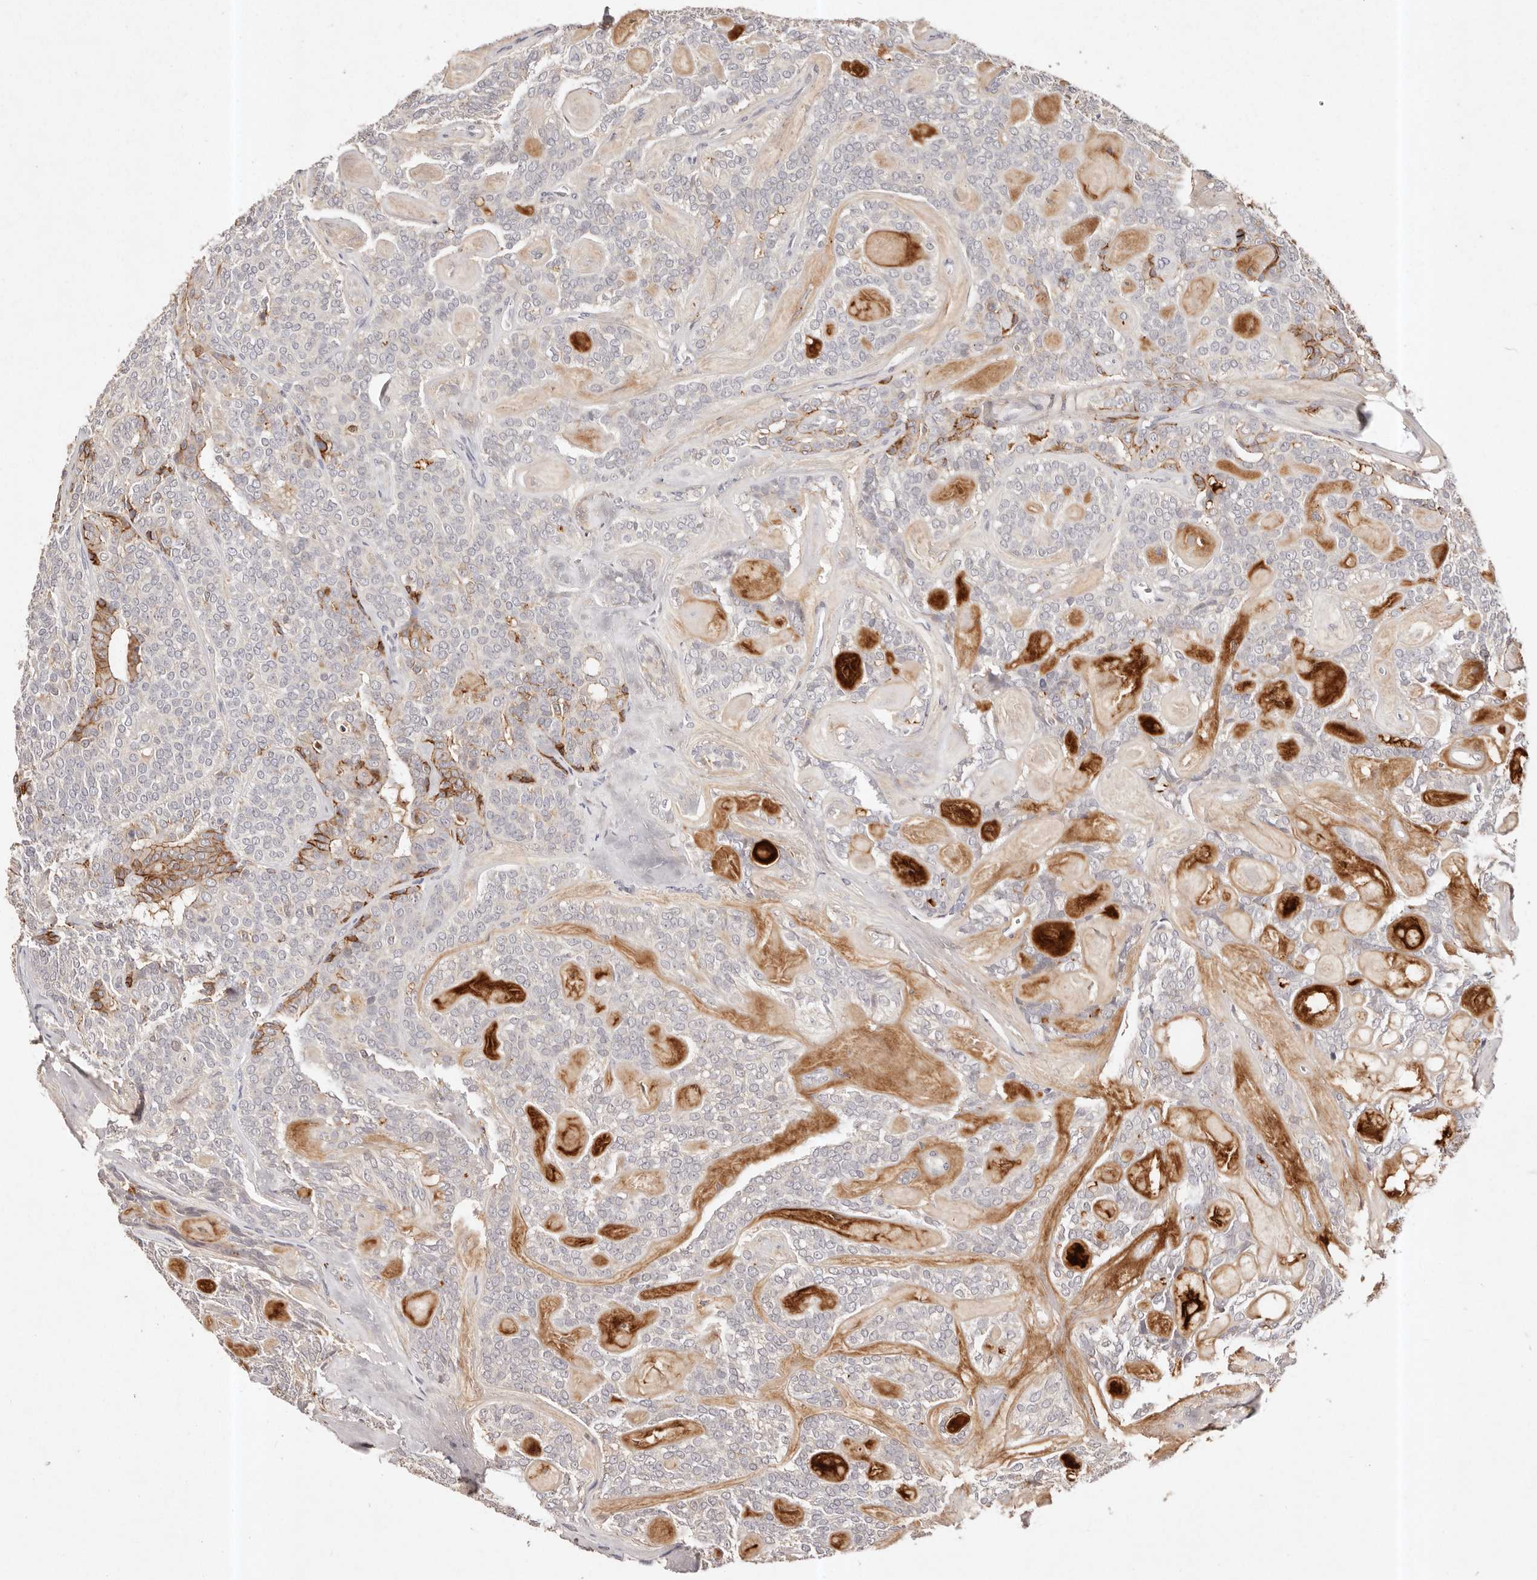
{"staining": {"intensity": "moderate", "quantity": "<25%", "location": "cytoplasmic/membranous"}, "tissue": "head and neck cancer", "cell_type": "Tumor cells", "image_type": "cancer", "snomed": [{"axis": "morphology", "description": "Adenocarcinoma, NOS"}, {"axis": "topography", "description": "Head-Neck"}], "caption": "Immunohistochemical staining of head and neck adenocarcinoma shows low levels of moderate cytoplasmic/membranous protein staining in approximately <25% of tumor cells.", "gene": "CXADR", "patient": {"sex": "male", "age": 66}}